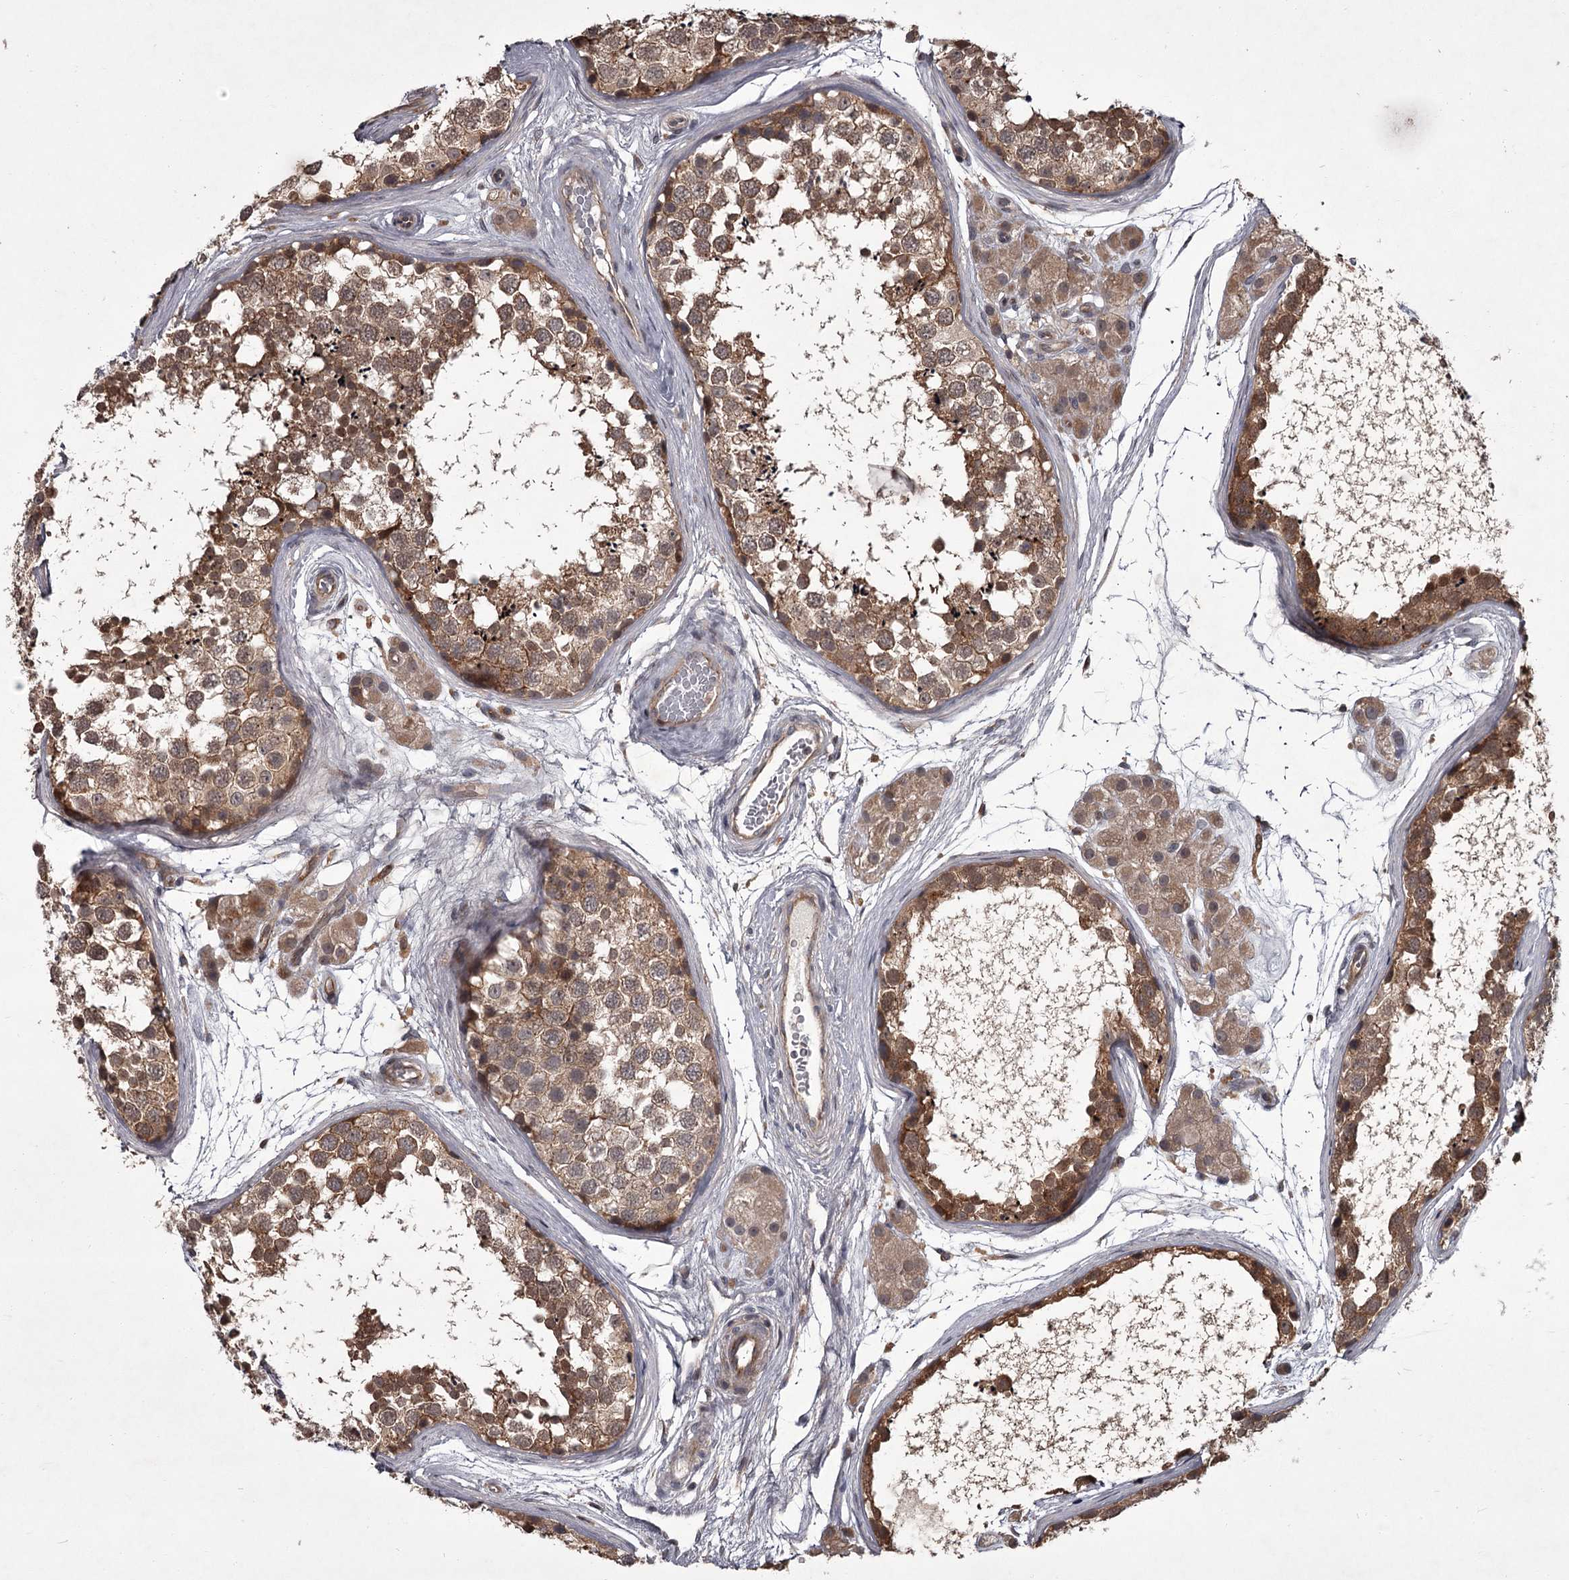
{"staining": {"intensity": "moderate", "quantity": ">75%", "location": "cytoplasmic/membranous"}, "tissue": "testis", "cell_type": "Cells in seminiferous ducts", "image_type": "normal", "snomed": [{"axis": "morphology", "description": "Normal tissue, NOS"}, {"axis": "topography", "description": "Testis"}], "caption": "Testis stained with immunohistochemistry displays moderate cytoplasmic/membranous staining in about >75% of cells in seminiferous ducts. Using DAB (3,3'-diaminobenzidine) (brown) and hematoxylin (blue) stains, captured at high magnification using brightfield microscopy.", "gene": "UNC93B1", "patient": {"sex": "male", "age": 56}}